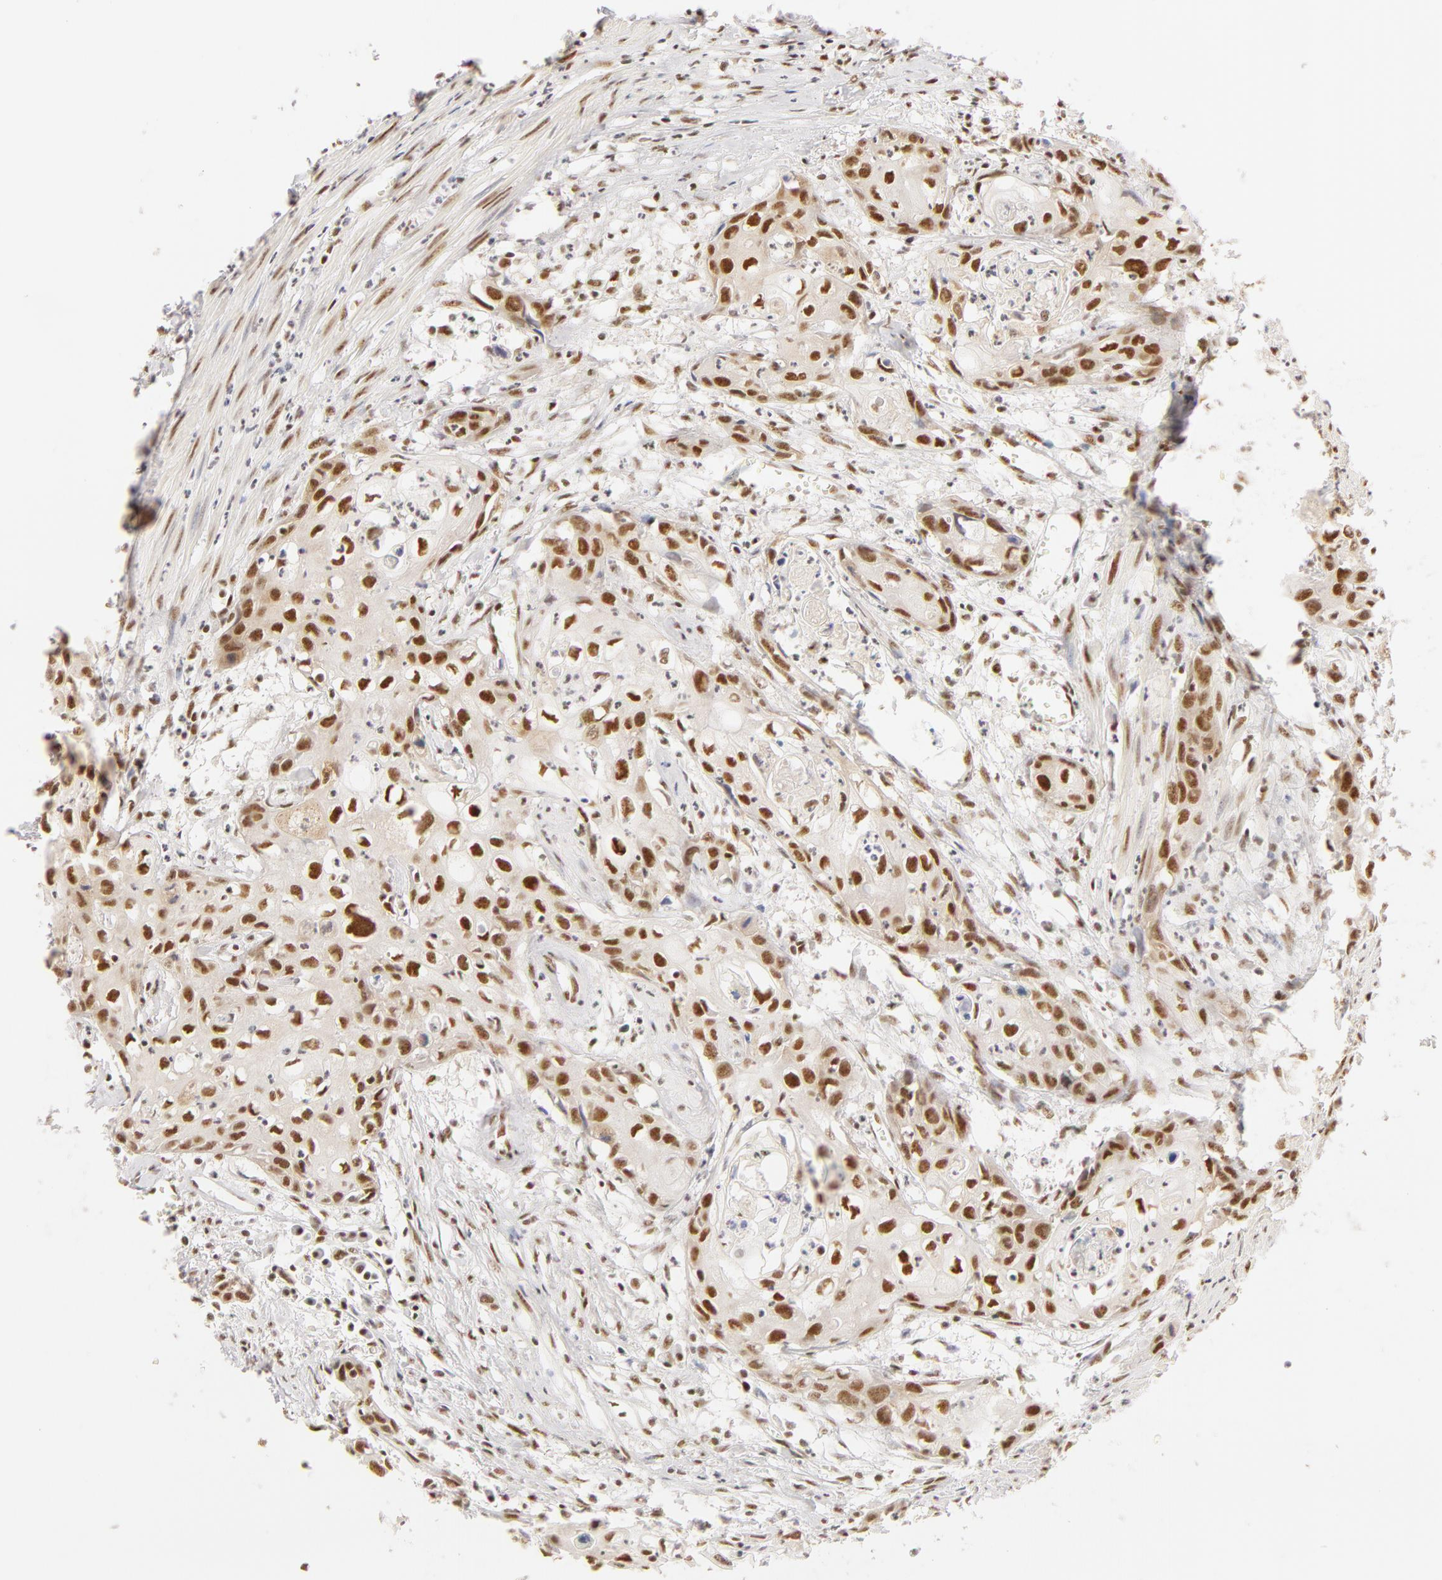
{"staining": {"intensity": "moderate", "quantity": ">75%", "location": "nuclear"}, "tissue": "urothelial cancer", "cell_type": "Tumor cells", "image_type": "cancer", "snomed": [{"axis": "morphology", "description": "Urothelial carcinoma, High grade"}, {"axis": "topography", "description": "Urinary bladder"}], "caption": "Tumor cells display moderate nuclear expression in approximately >75% of cells in urothelial cancer. (Brightfield microscopy of DAB IHC at high magnification).", "gene": "RBM39", "patient": {"sex": "male", "age": 54}}